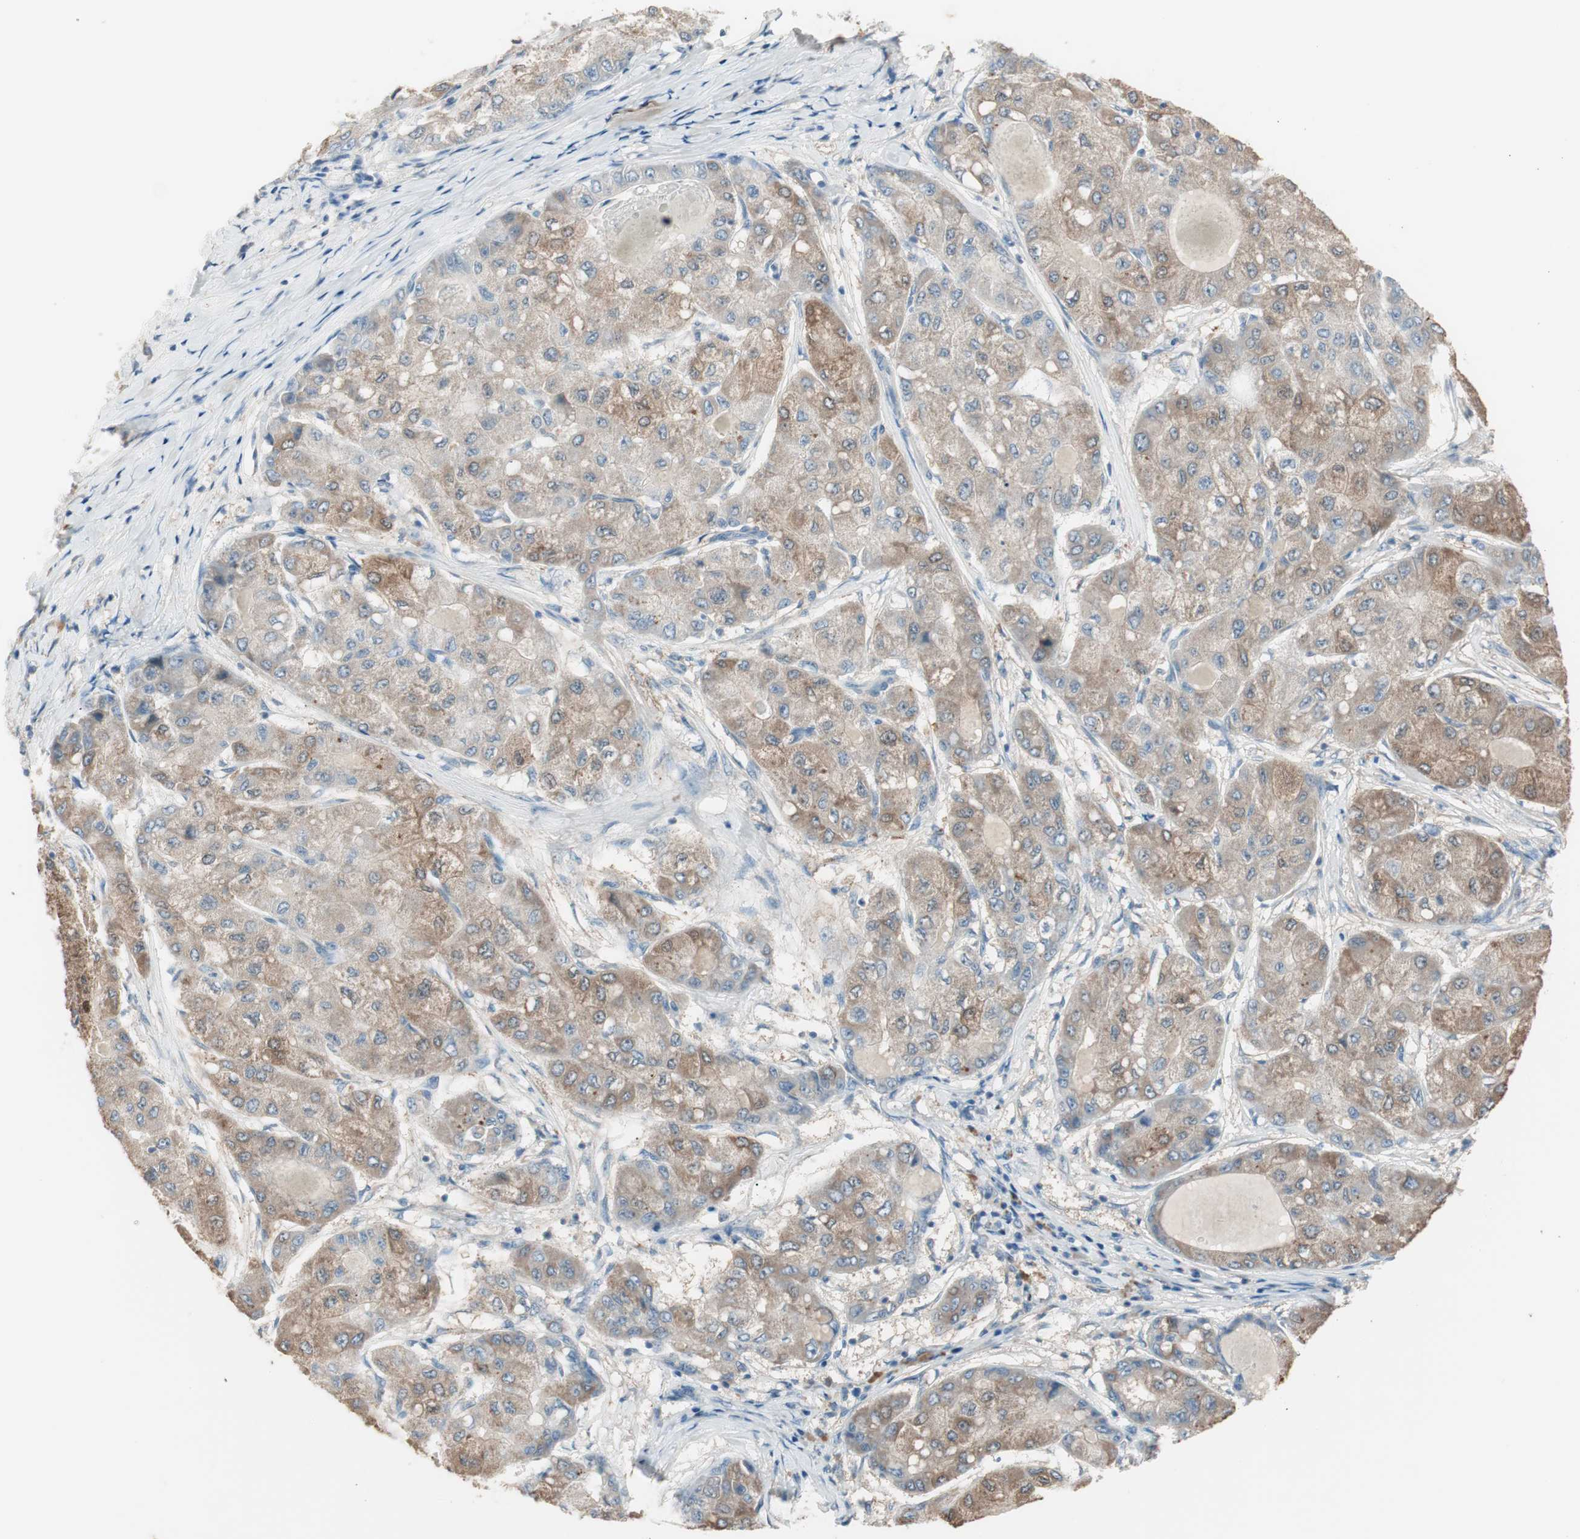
{"staining": {"intensity": "strong", "quantity": "25%-75%", "location": "cytoplasmic/membranous,nuclear"}, "tissue": "liver cancer", "cell_type": "Tumor cells", "image_type": "cancer", "snomed": [{"axis": "morphology", "description": "Carcinoma, Hepatocellular, NOS"}, {"axis": "topography", "description": "Liver"}], "caption": "Strong cytoplasmic/membranous and nuclear staining is present in about 25%-75% of tumor cells in hepatocellular carcinoma (liver). The staining was performed using DAB, with brown indicating positive protein expression. Nuclei are stained blue with hematoxylin.", "gene": "KHK", "patient": {"sex": "male", "age": 80}}